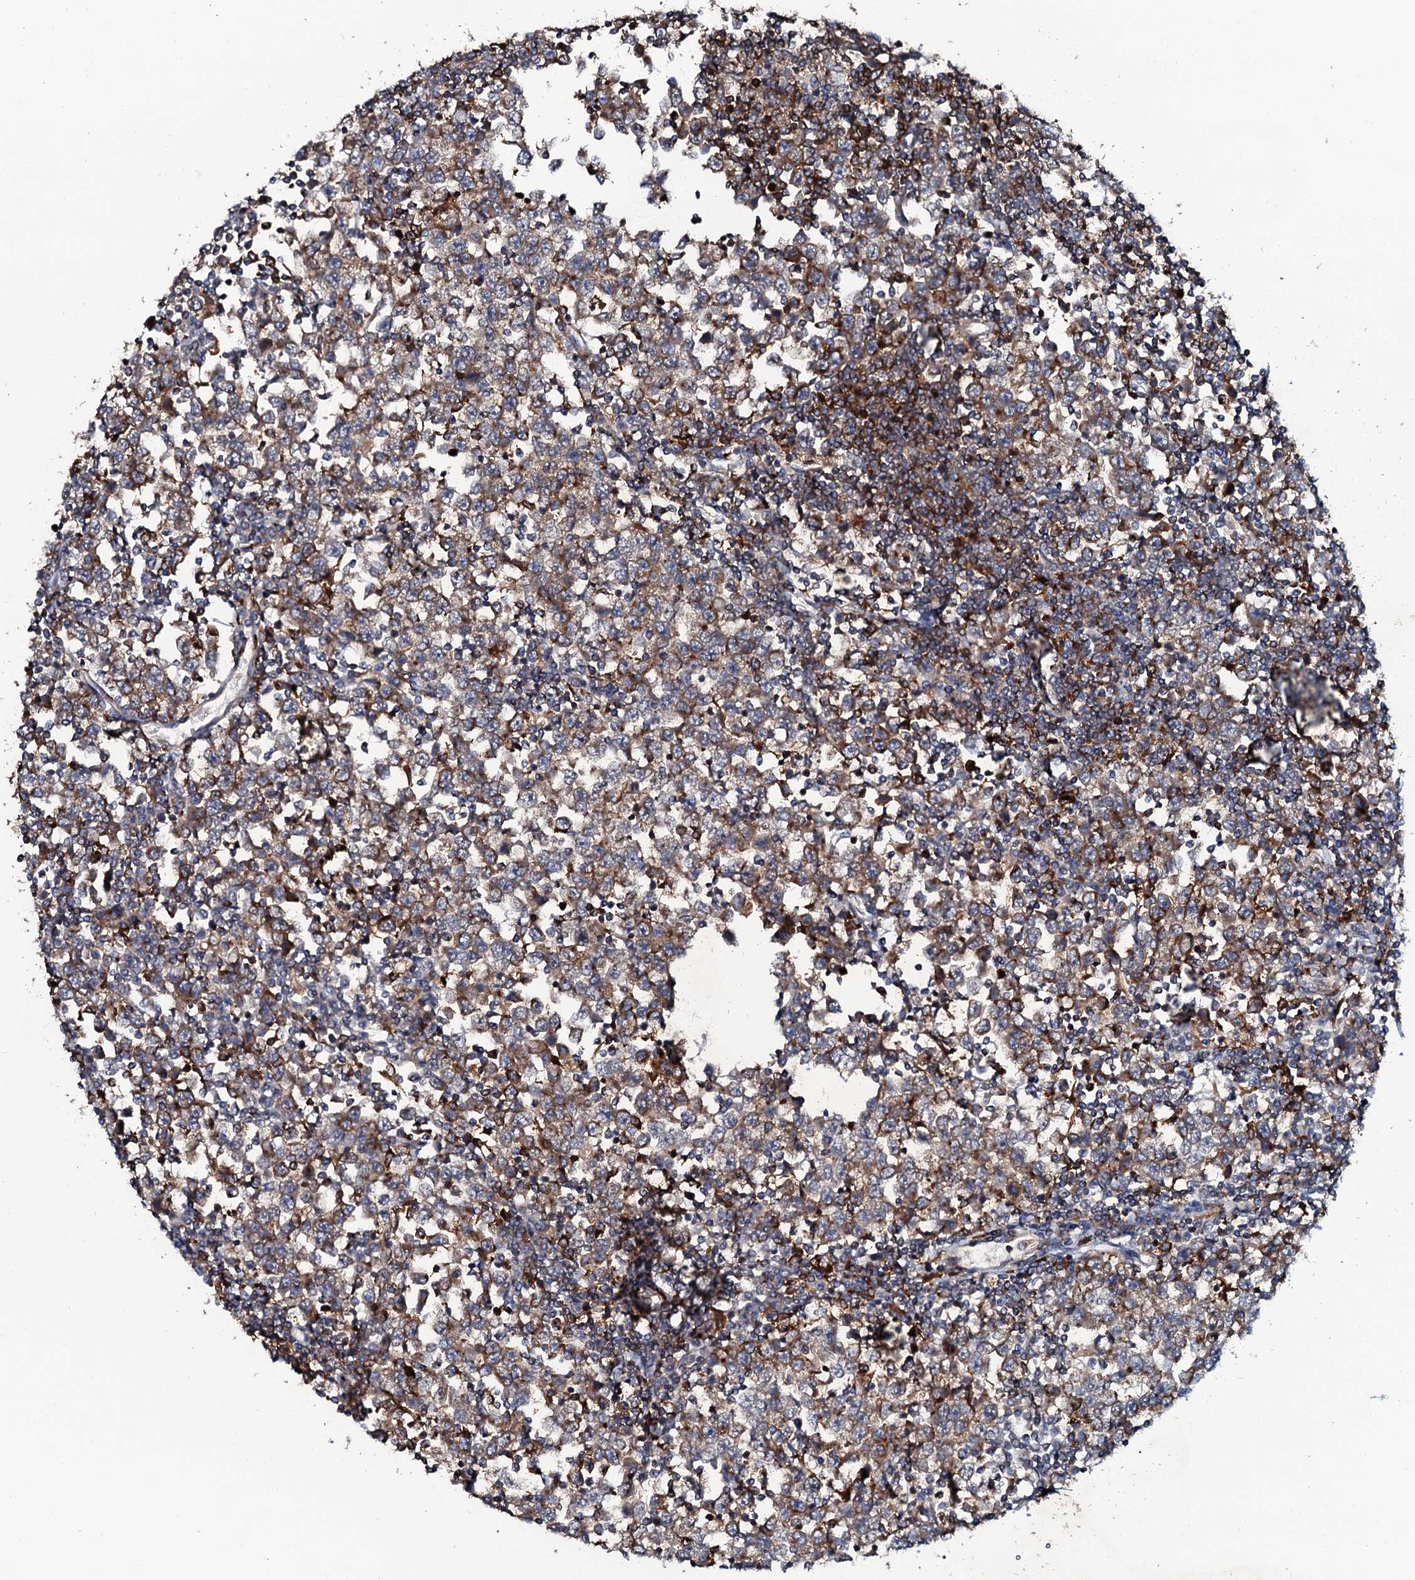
{"staining": {"intensity": "moderate", "quantity": ">75%", "location": "cytoplasmic/membranous"}, "tissue": "testis cancer", "cell_type": "Tumor cells", "image_type": "cancer", "snomed": [{"axis": "morphology", "description": "Seminoma, NOS"}, {"axis": "topography", "description": "Testis"}], "caption": "Testis cancer stained with immunohistochemistry (IHC) reveals moderate cytoplasmic/membranous staining in approximately >75% of tumor cells. (brown staining indicates protein expression, while blue staining denotes nuclei).", "gene": "VAMP8", "patient": {"sex": "male", "age": 65}}